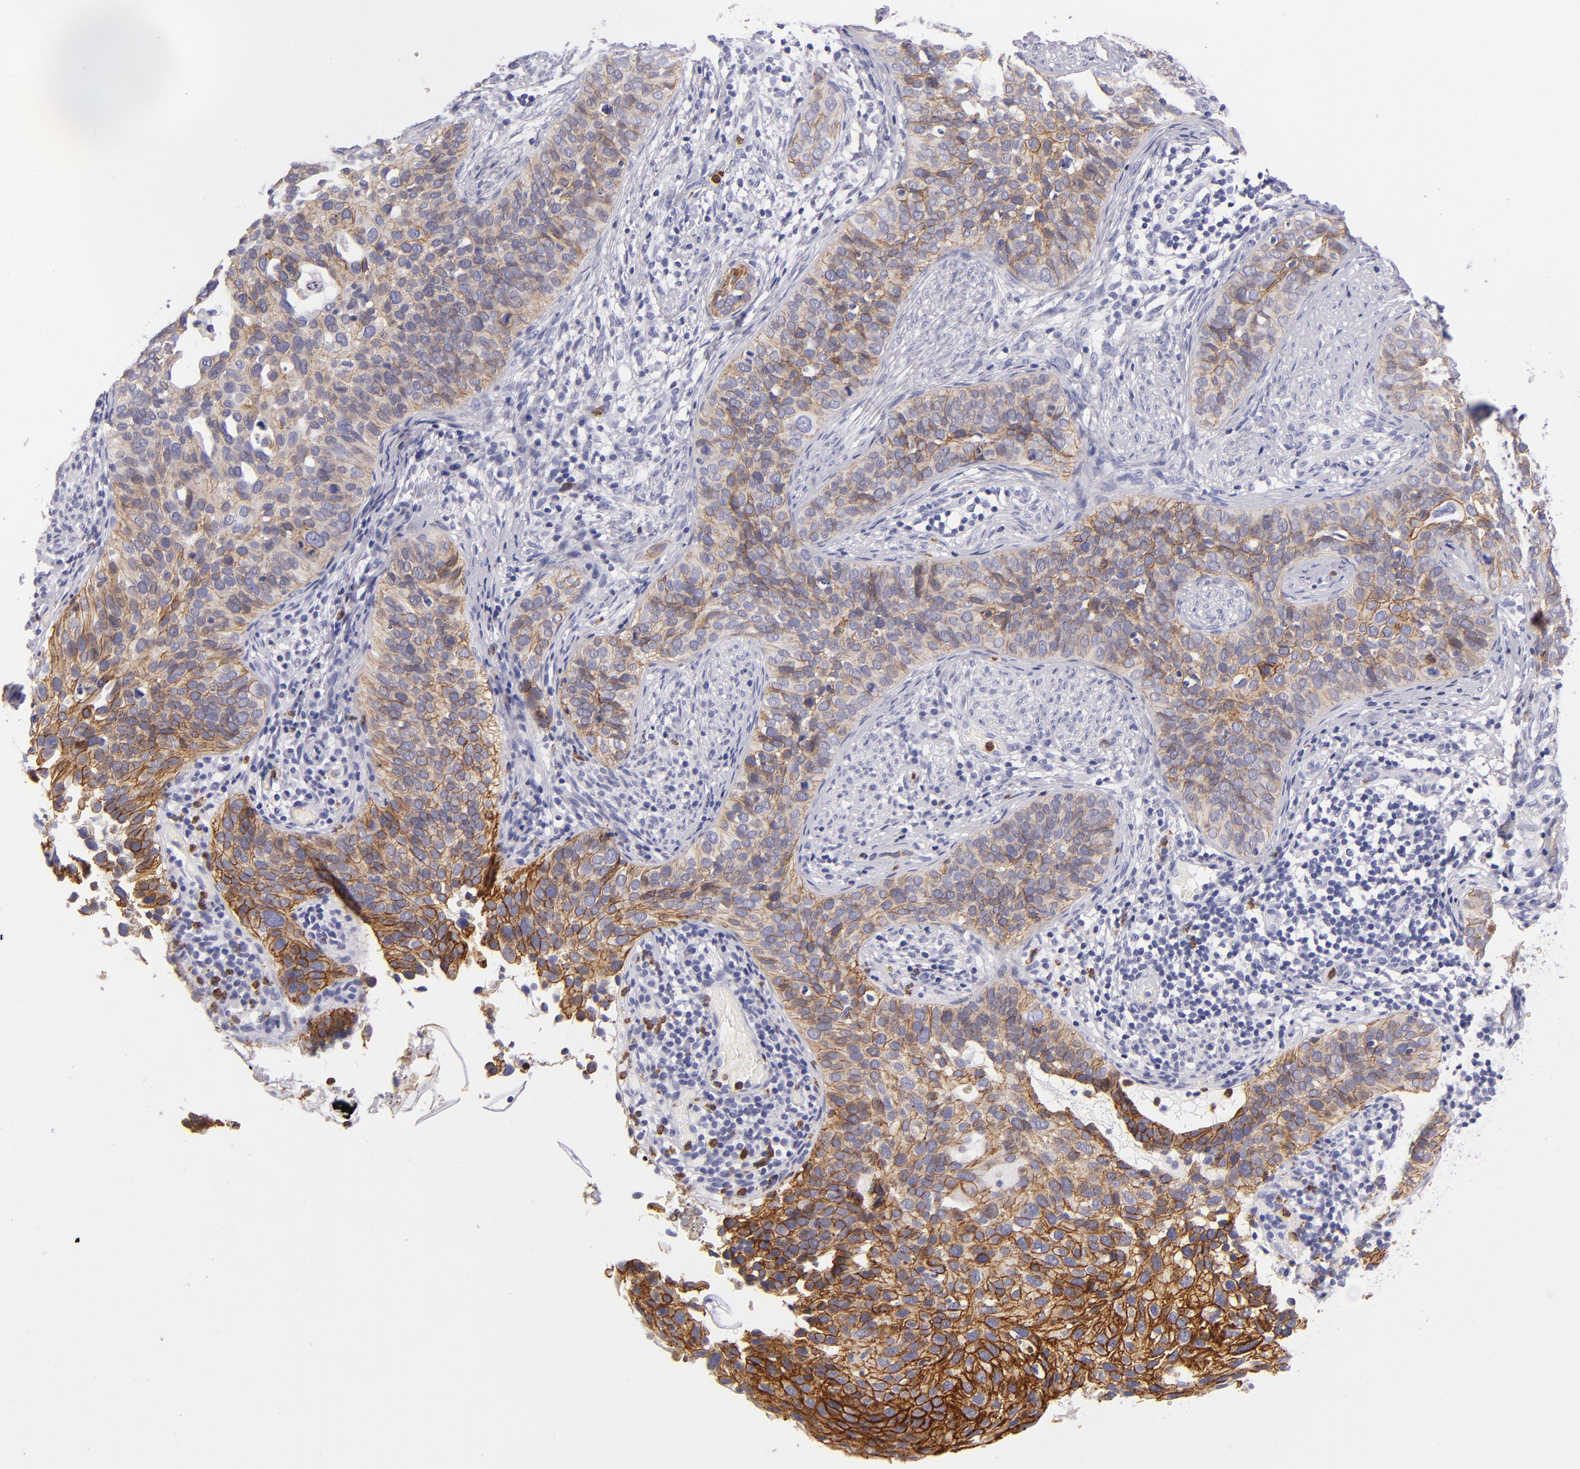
{"staining": {"intensity": "weak", "quantity": "25%-75%", "location": "cytoplasmic/membranous"}, "tissue": "cervical cancer", "cell_type": "Tumor cells", "image_type": "cancer", "snomed": [{"axis": "morphology", "description": "Squamous cell carcinoma, NOS"}, {"axis": "topography", "description": "Cervix"}], "caption": "Immunohistochemical staining of human squamous cell carcinoma (cervical) shows low levels of weak cytoplasmic/membranous expression in about 25%-75% of tumor cells.", "gene": "CDH3", "patient": {"sex": "female", "age": 31}}